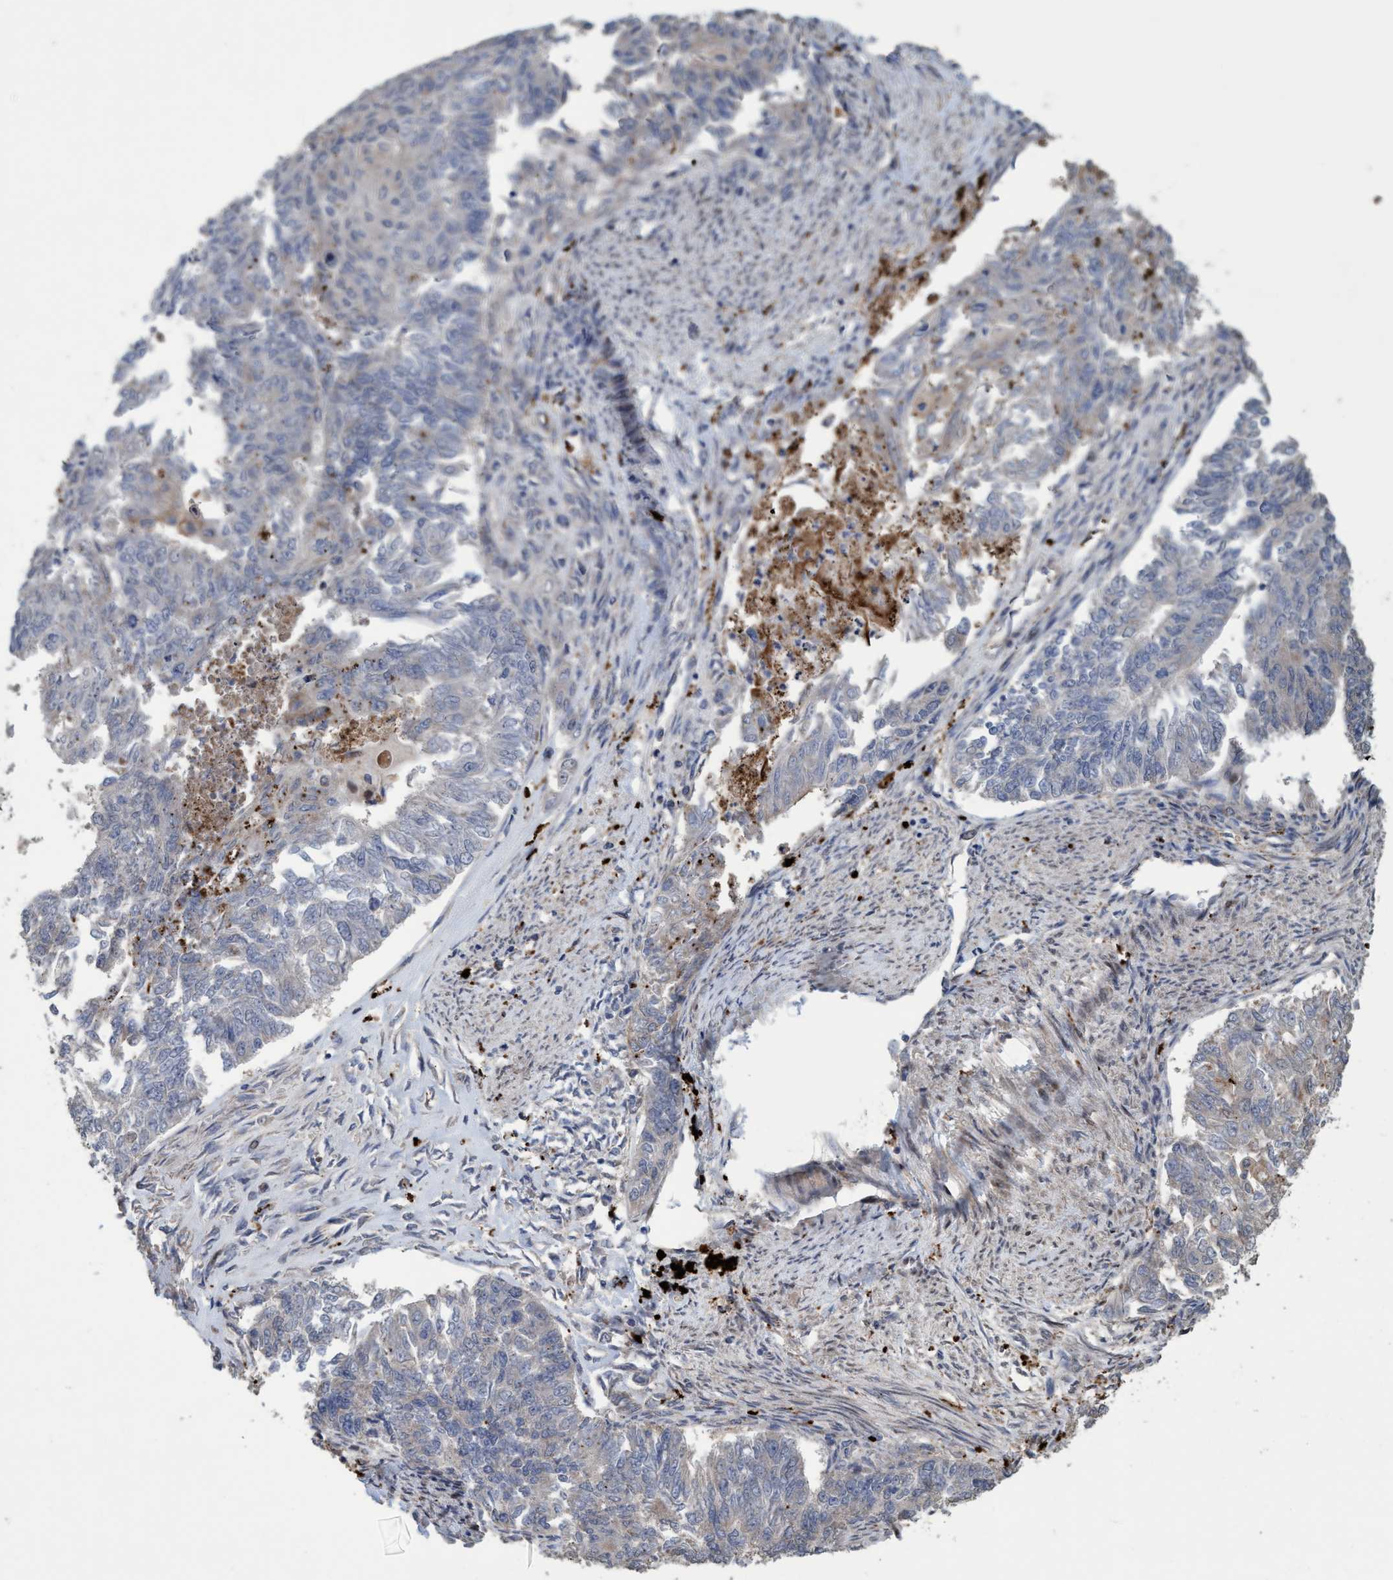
{"staining": {"intensity": "negative", "quantity": "none", "location": "none"}, "tissue": "endometrial cancer", "cell_type": "Tumor cells", "image_type": "cancer", "snomed": [{"axis": "morphology", "description": "Adenocarcinoma, NOS"}, {"axis": "topography", "description": "Endometrium"}], "caption": "A histopathology image of endometrial cancer (adenocarcinoma) stained for a protein shows no brown staining in tumor cells.", "gene": "BBS9", "patient": {"sex": "female", "age": 32}}